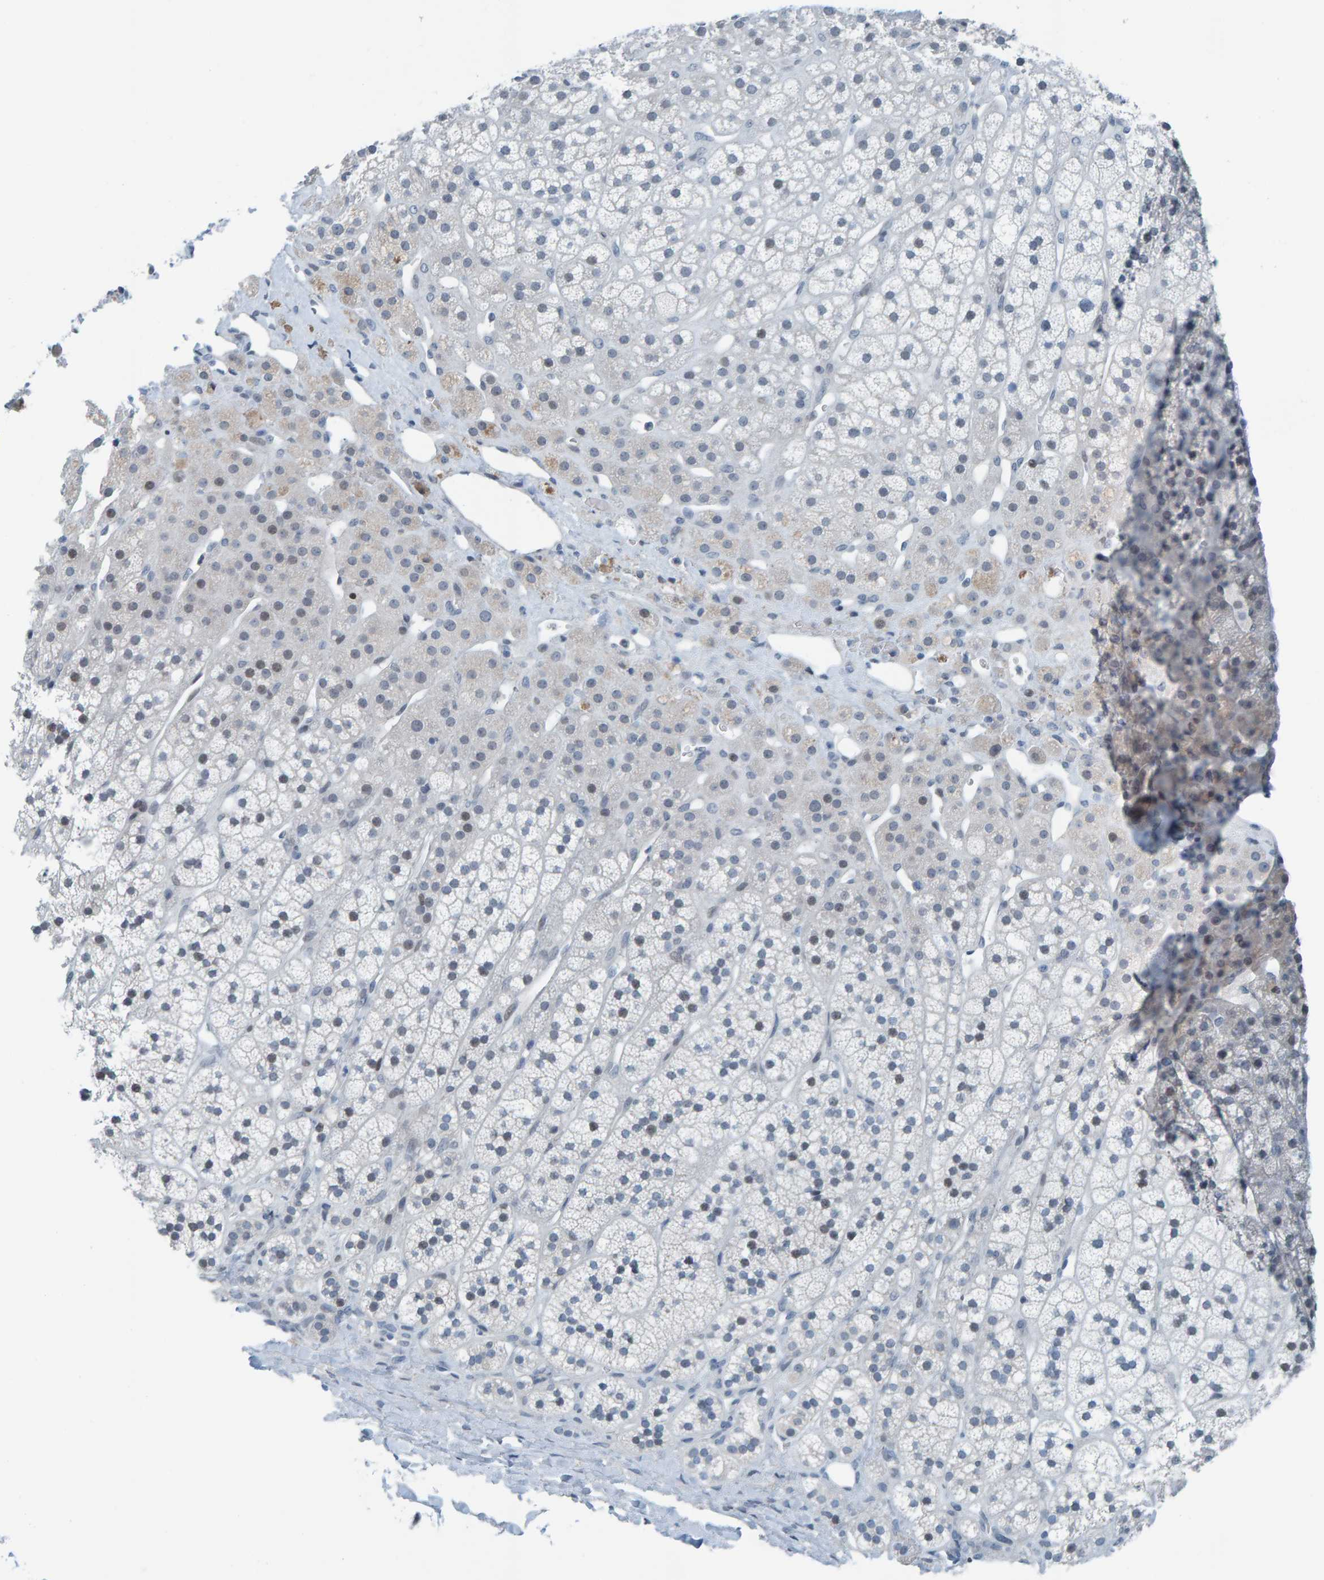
{"staining": {"intensity": "weak", "quantity": "<25%", "location": "cytoplasmic/membranous,nuclear"}, "tissue": "adrenal gland", "cell_type": "Glandular cells", "image_type": "normal", "snomed": [{"axis": "morphology", "description": "Normal tissue, NOS"}, {"axis": "topography", "description": "Adrenal gland"}], "caption": "Protein analysis of benign adrenal gland demonstrates no significant expression in glandular cells.", "gene": "CNP", "patient": {"sex": "male", "age": 56}}